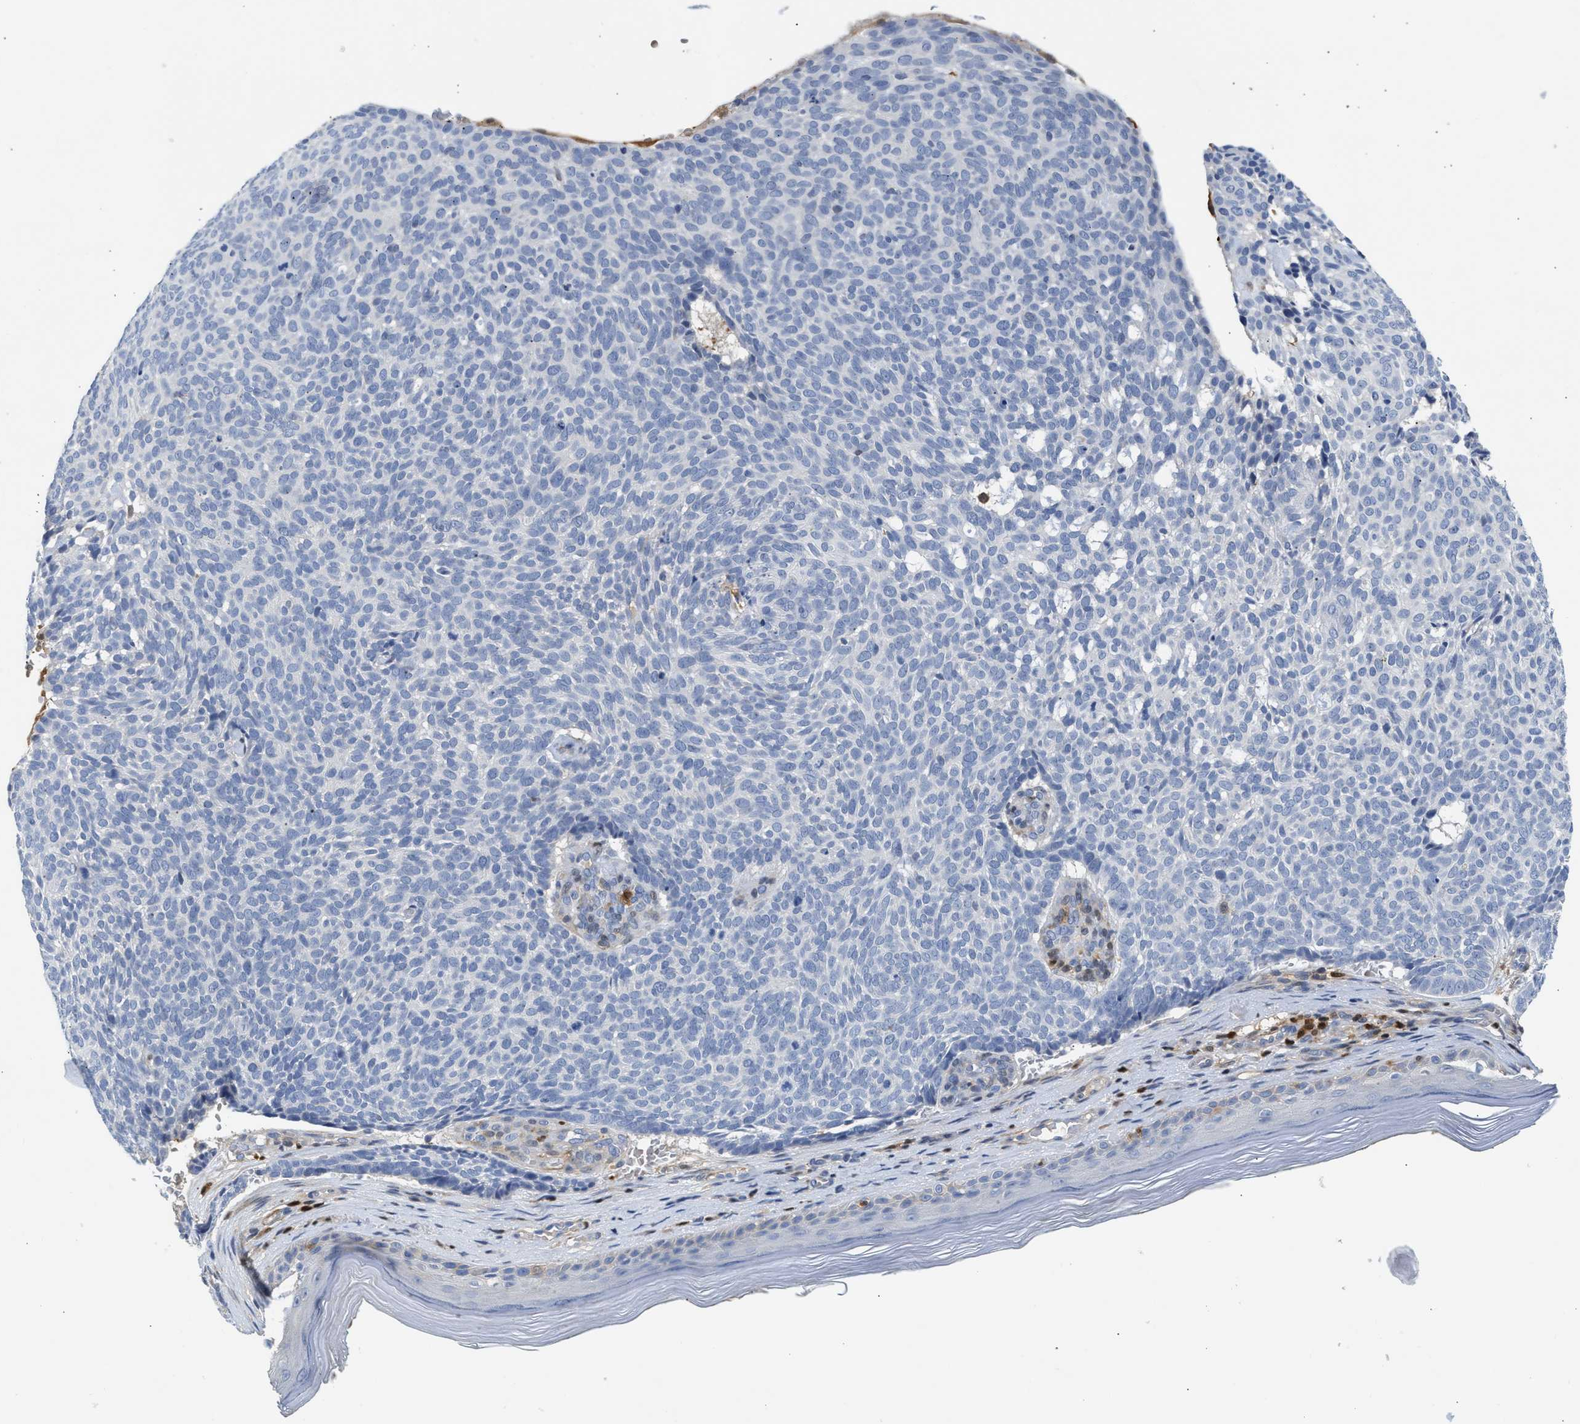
{"staining": {"intensity": "negative", "quantity": "none", "location": "none"}, "tissue": "skin cancer", "cell_type": "Tumor cells", "image_type": "cancer", "snomed": [{"axis": "morphology", "description": "Basal cell carcinoma"}, {"axis": "topography", "description": "Skin"}], "caption": "Photomicrograph shows no significant protein expression in tumor cells of skin cancer (basal cell carcinoma). (Stains: DAB (3,3'-diaminobenzidine) IHC with hematoxylin counter stain, Microscopy: brightfield microscopy at high magnification).", "gene": "SLIT2", "patient": {"sex": "male", "age": 61}}